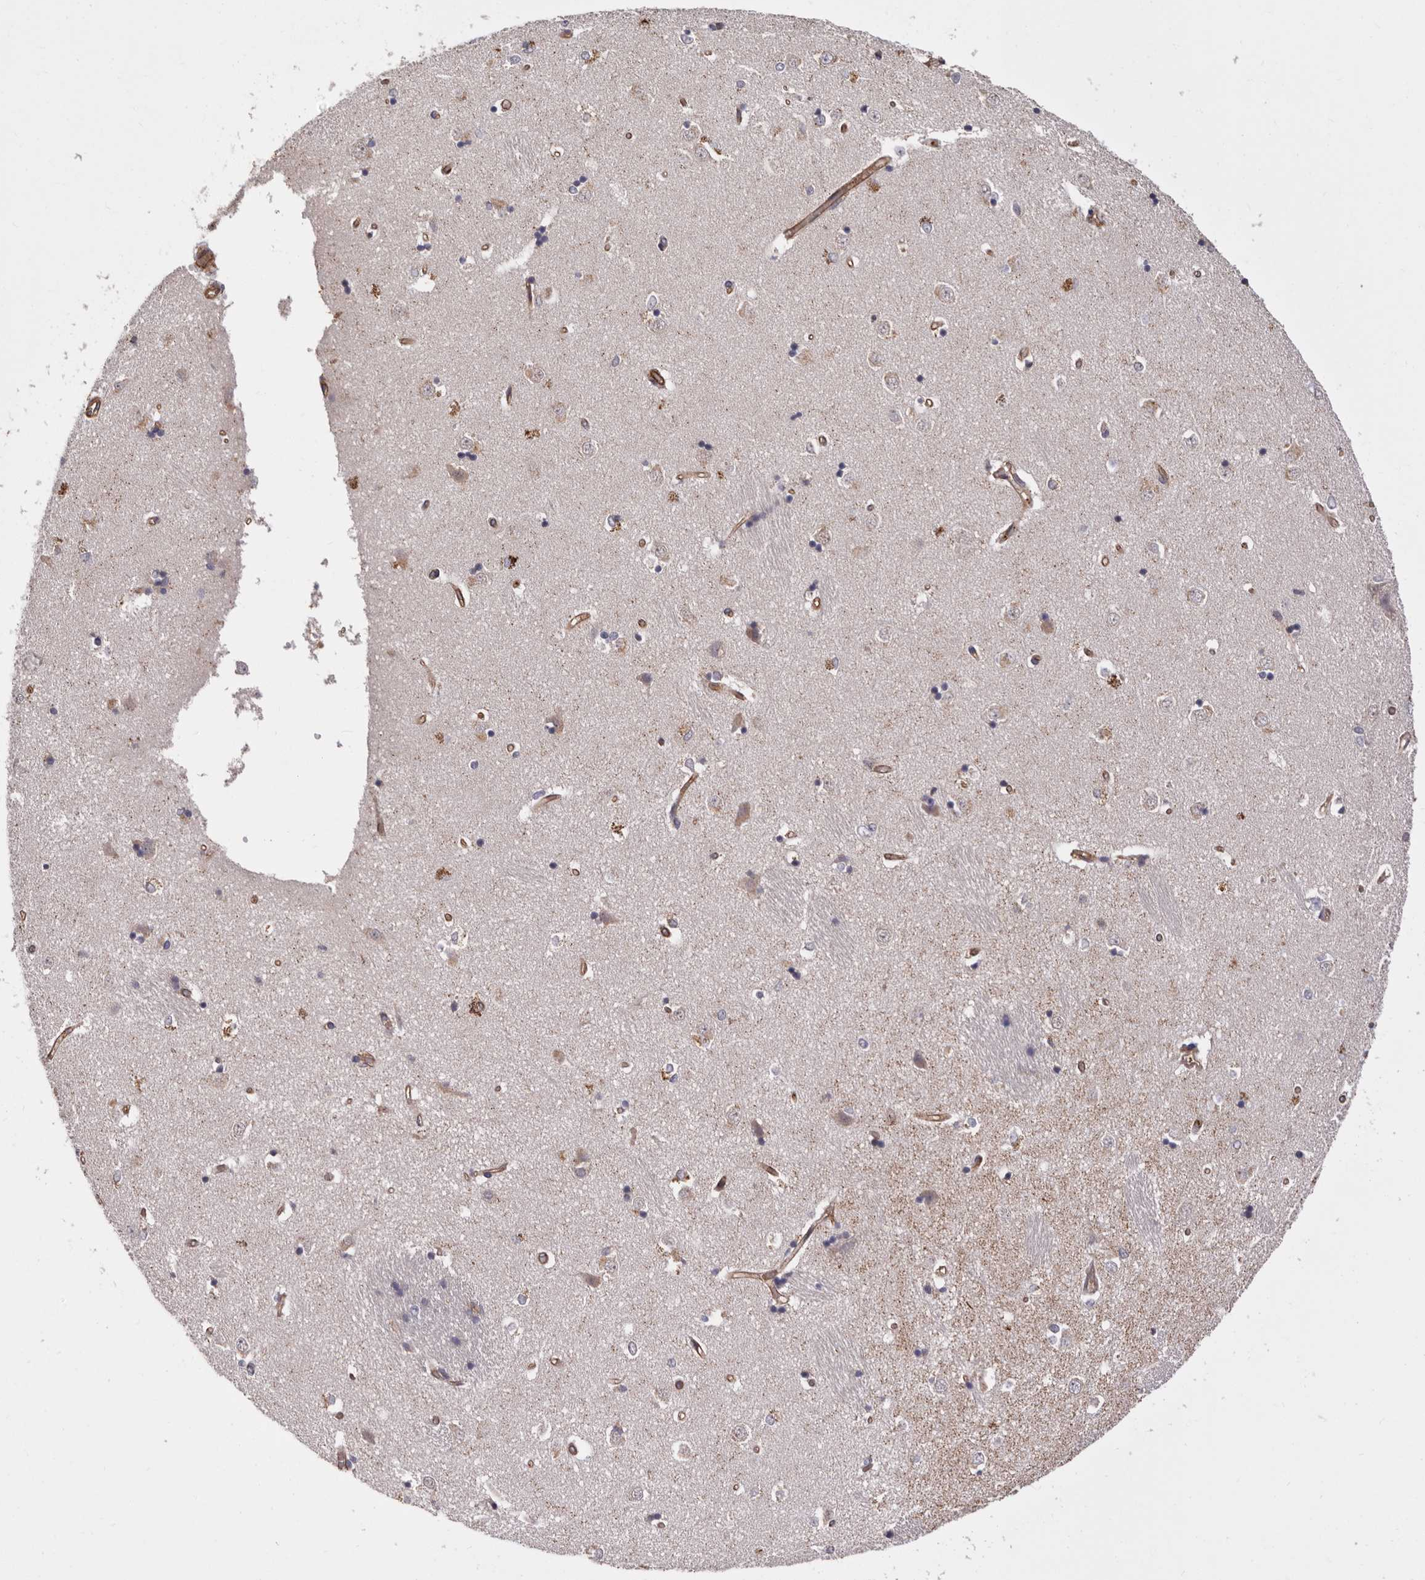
{"staining": {"intensity": "weak", "quantity": "<25%", "location": "cytoplasmic/membranous"}, "tissue": "caudate", "cell_type": "Glial cells", "image_type": "normal", "snomed": [{"axis": "morphology", "description": "Normal tissue, NOS"}, {"axis": "topography", "description": "Lateral ventricle wall"}], "caption": "Immunohistochemistry of normal human caudate reveals no expression in glial cells.", "gene": "TMC7", "patient": {"sex": "male", "age": 45}}